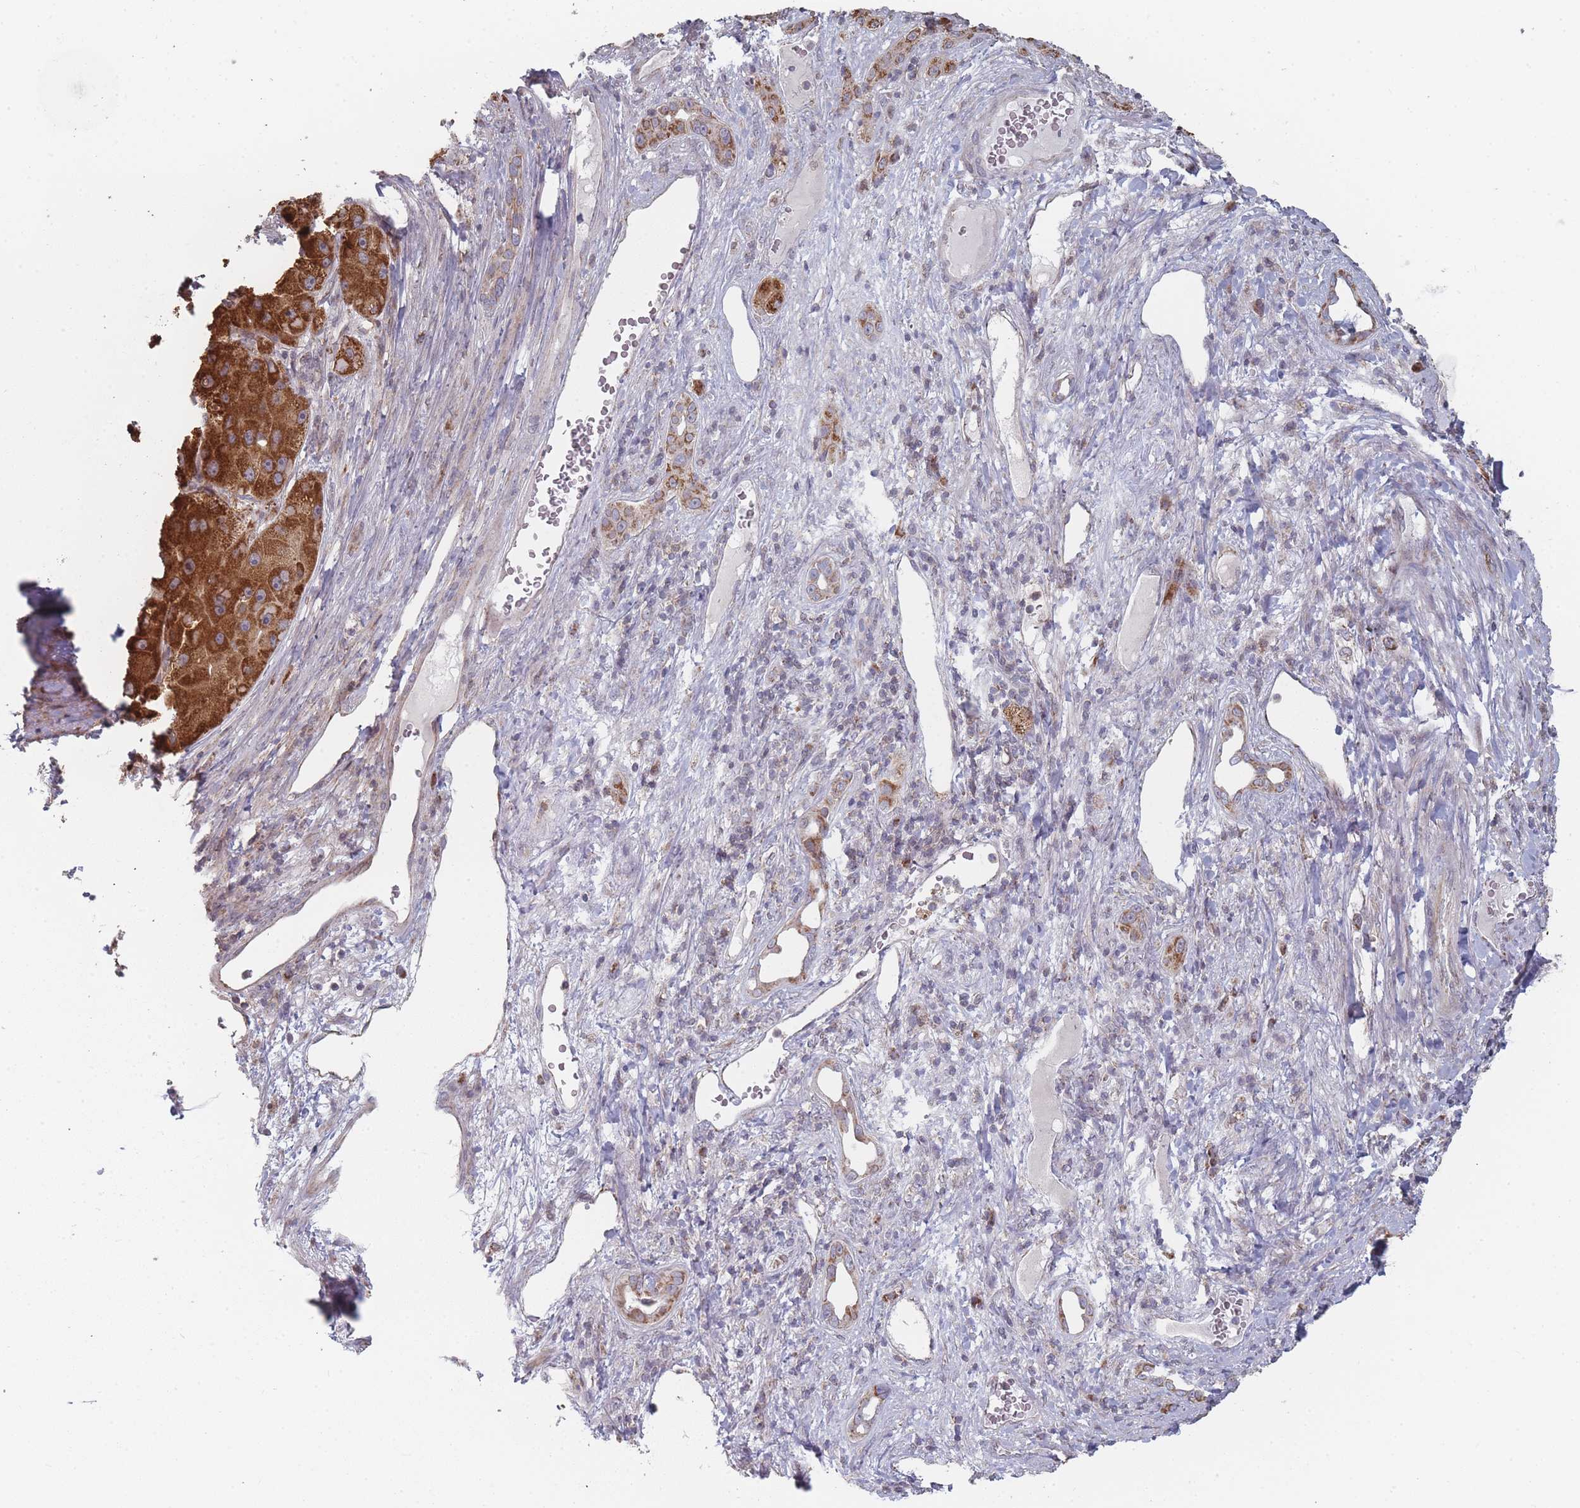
{"staining": {"intensity": "strong", "quantity": ">75%", "location": "cytoplasmic/membranous"}, "tissue": "liver cancer", "cell_type": "Tumor cells", "image_type": "cancer", "snomed": [{"axis": "morphology", "description": "Carcinoma, Hepatocellular, NOS"}, {"axis": "topography", "description": "Liver"}], "caption": "High-magnification brightfield microscopy of hepatocellular carcinoma (liver) stained with DAB (brown) and counterstained with hematoxylin (blue). tumor cells exhibit strong cytoplasmic/membranous positivity is identified in about>75% of cells.", "gene": "PSMB3", "patient": {"sex": "female", "age": 73}}